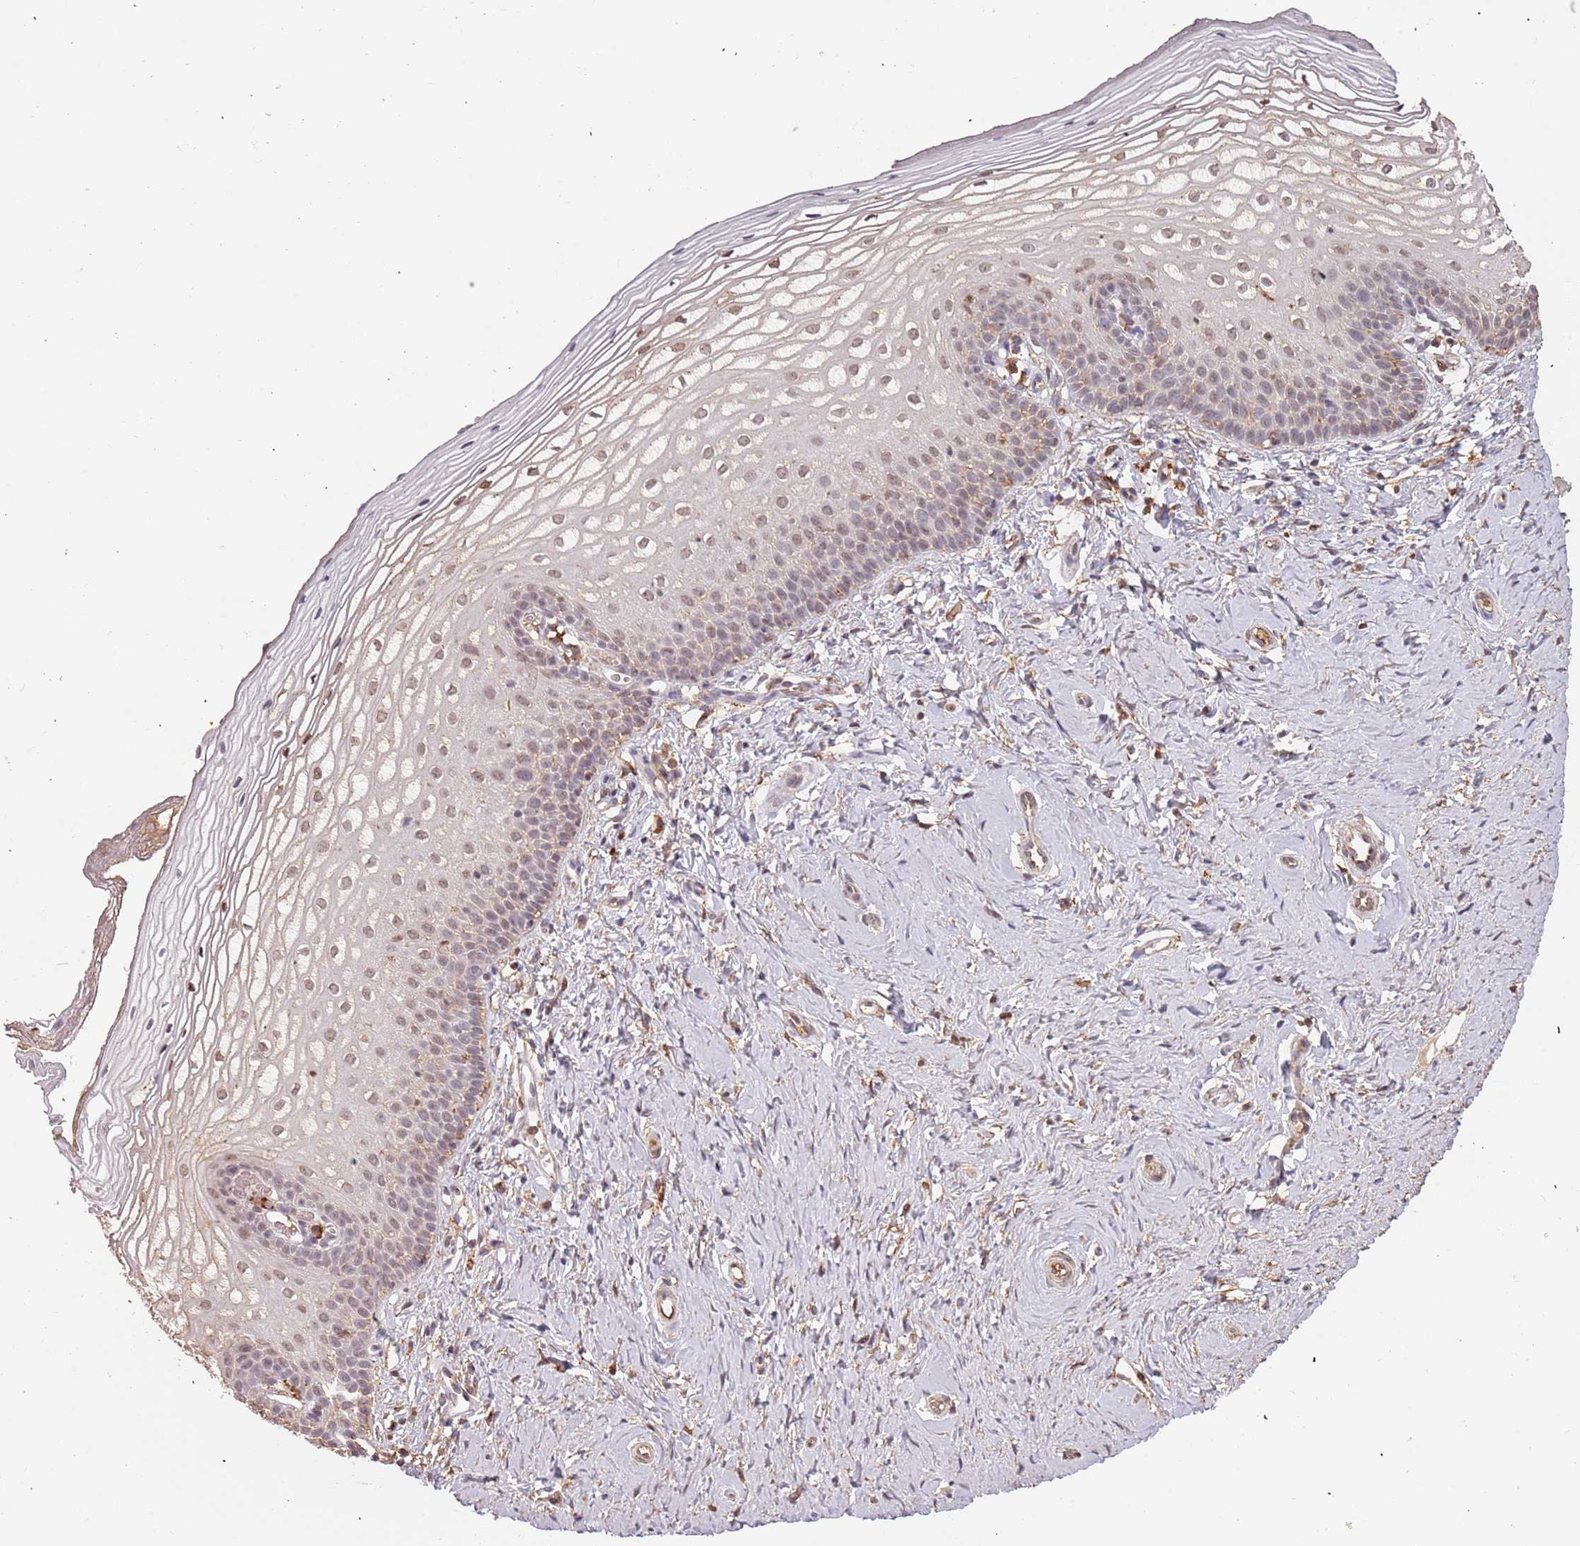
{"staining": {"intensity": "weak", "quantity": "25%-75%", "location": "nuclear"}, "tissue": "vagina", "cell_type": "Squamous epithelial cells", "image_type": "normal", "snomed": [{"axis": "morphology", "description": "Normal tissue, NOS"}, {"axis": "topography", "description": "Vagina"}], "caption": "Immunohistochemical staining of normal human vagina displays low levels of weak nuclear expression in about 25%-75% of squamous epithelial cells.", "gene": "ATOSB", "patient": {"sex": "female", "age": 65}}